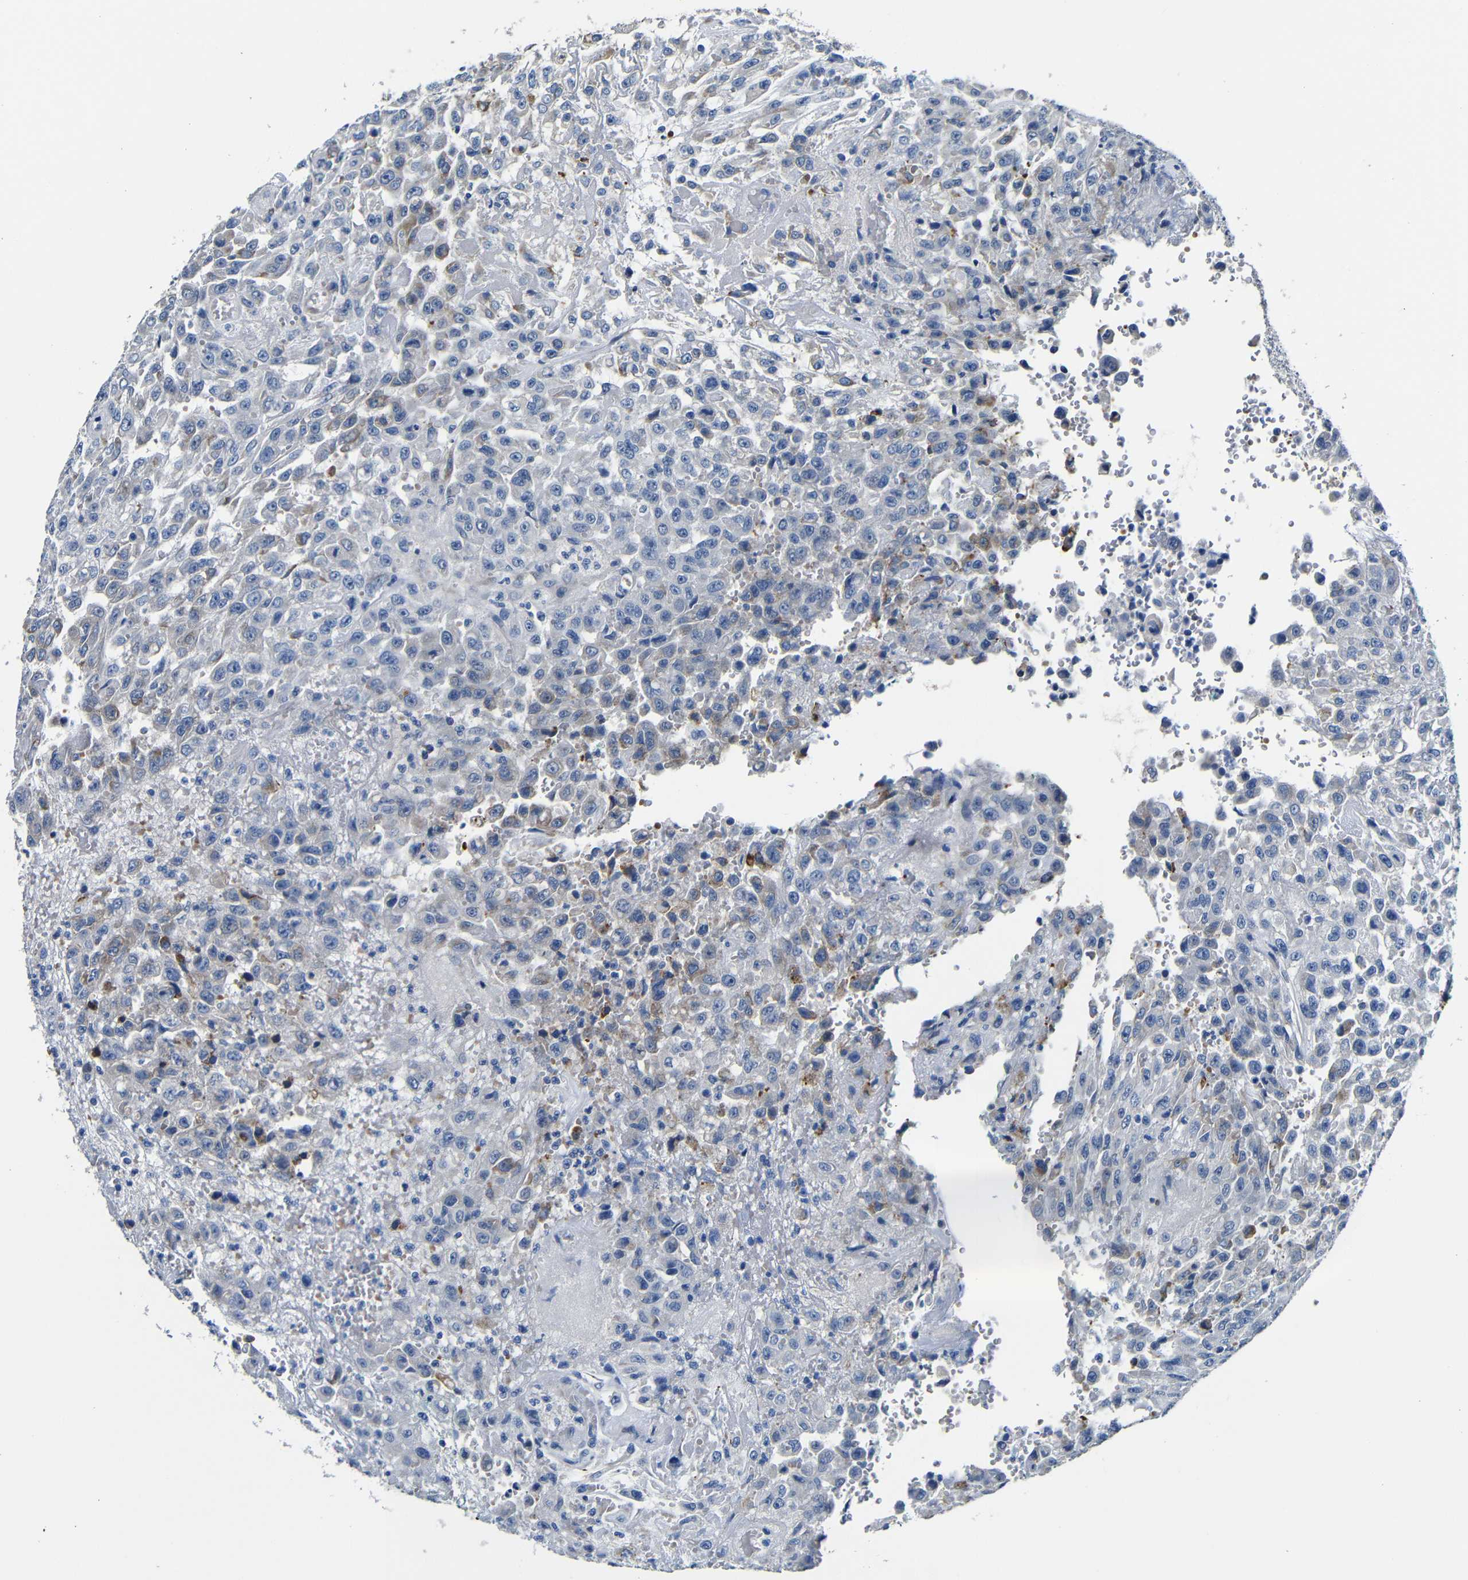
{"staining": {"intensity": "moderate", "quantity": "<25%", "location": "cytoplasmic/membranous"}, "tissue": "urothelial cancer", "cell_type": "Tumor cells", "image_type": "cancer", "snomed": [{"axis": "morphology", "description": "Urothelial carcinoma, High grade"}, {"axis": "topography", "description": "Urinary bladder"}], "caption": "This image demonstrates urothelial cancer stained with immunohistochemistry to label a protein in brown. The cytoplasmic/membranous of tumor cells show moderate positivity for the protein. Nuclei are counter-stained blue.", "gene": "TNFAIP1", "patient": {"sex": "male", "age": 46}}